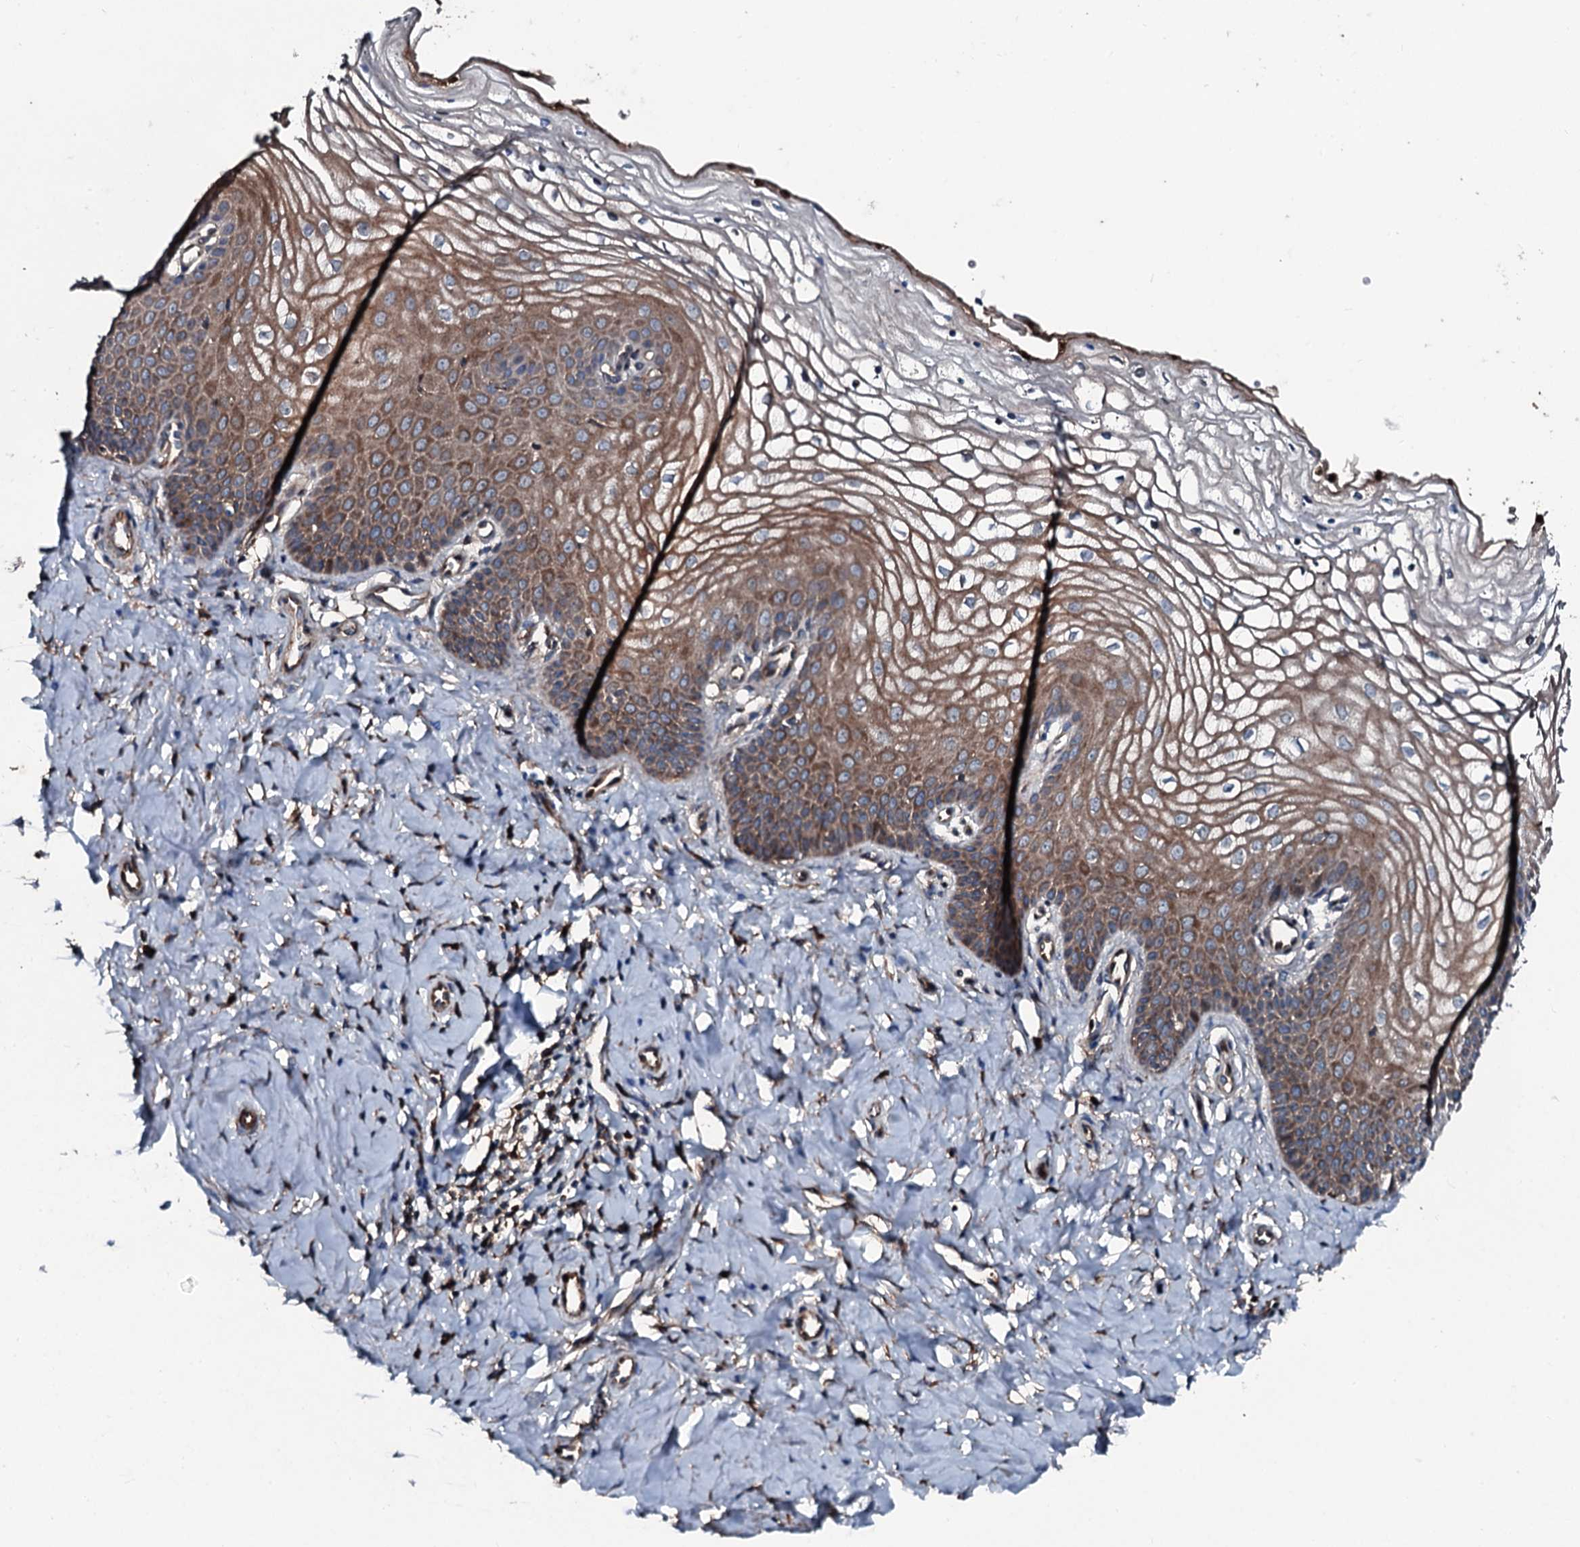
{"staining": {"intensity": "strong", "quantity": "25%-75%", "location": "cytoplasmic/membranous"}, "tissue": "vagina", "cell_type": "Squamous epithelial cells", "image_type": "normal", "snomed": [{"axis": "morphology", "description": "Normal tissue, NOS"}, {"axis": "topography", "description": "Vagina"}], "caption": "Squamous epithelial cells display strong cytoplasmic/membranous expression in about 25%-75% of cells in unremarkable vagina.", "gene": "AARS1", "patient": {"sex": "female", "age": 68}}